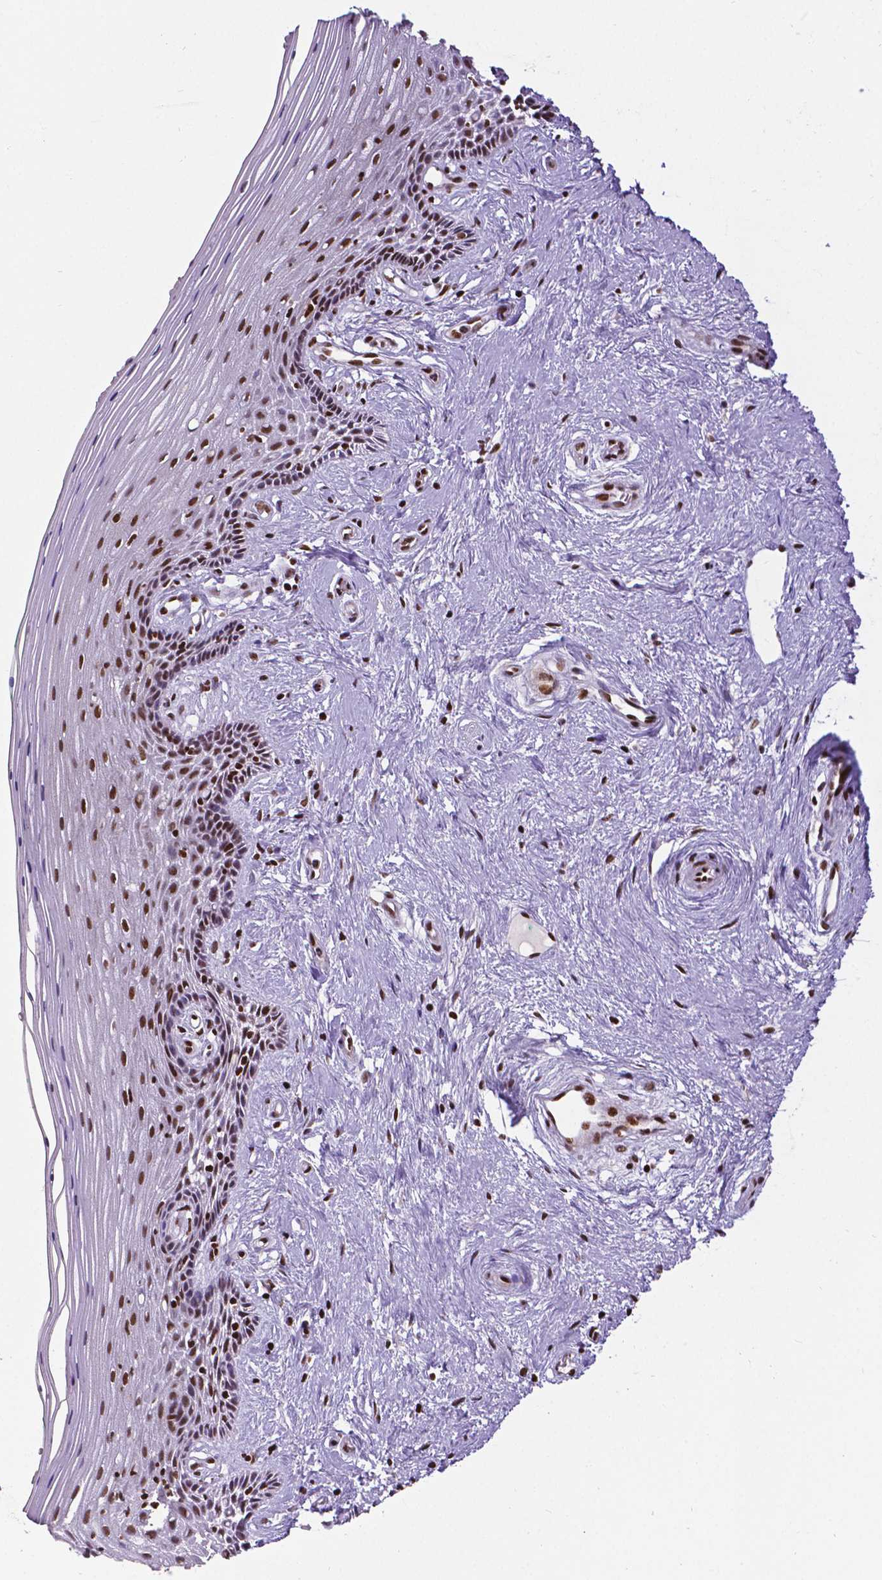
{"staining": {"intensity": "moderate", "quantity": ">75%", "location": "nuclear"}, "tissue": "vagina", "cell_type": "Squamous epithelial cells", "image_type": "normal", "snomed": [{"axis": "morphology", "description": "Normal tissue, NOS"}, {"axis": "topography", "description": "Vagina"}], "caption": "Immunohistochemistry (IHC) staining of normal vagina, which displays medium levels of moderate nuclear staining in about >75% of squamous epithelial cells indicating moderate nuclear protein positivity. The staining was performed using DAB (3,3'-diaminobenzidine) (brown) for protein detection and nuclei were counterstained in hematoxylin (blue).", "gene": "CTCF", "patient": {"sex": "female", "age": 45}}